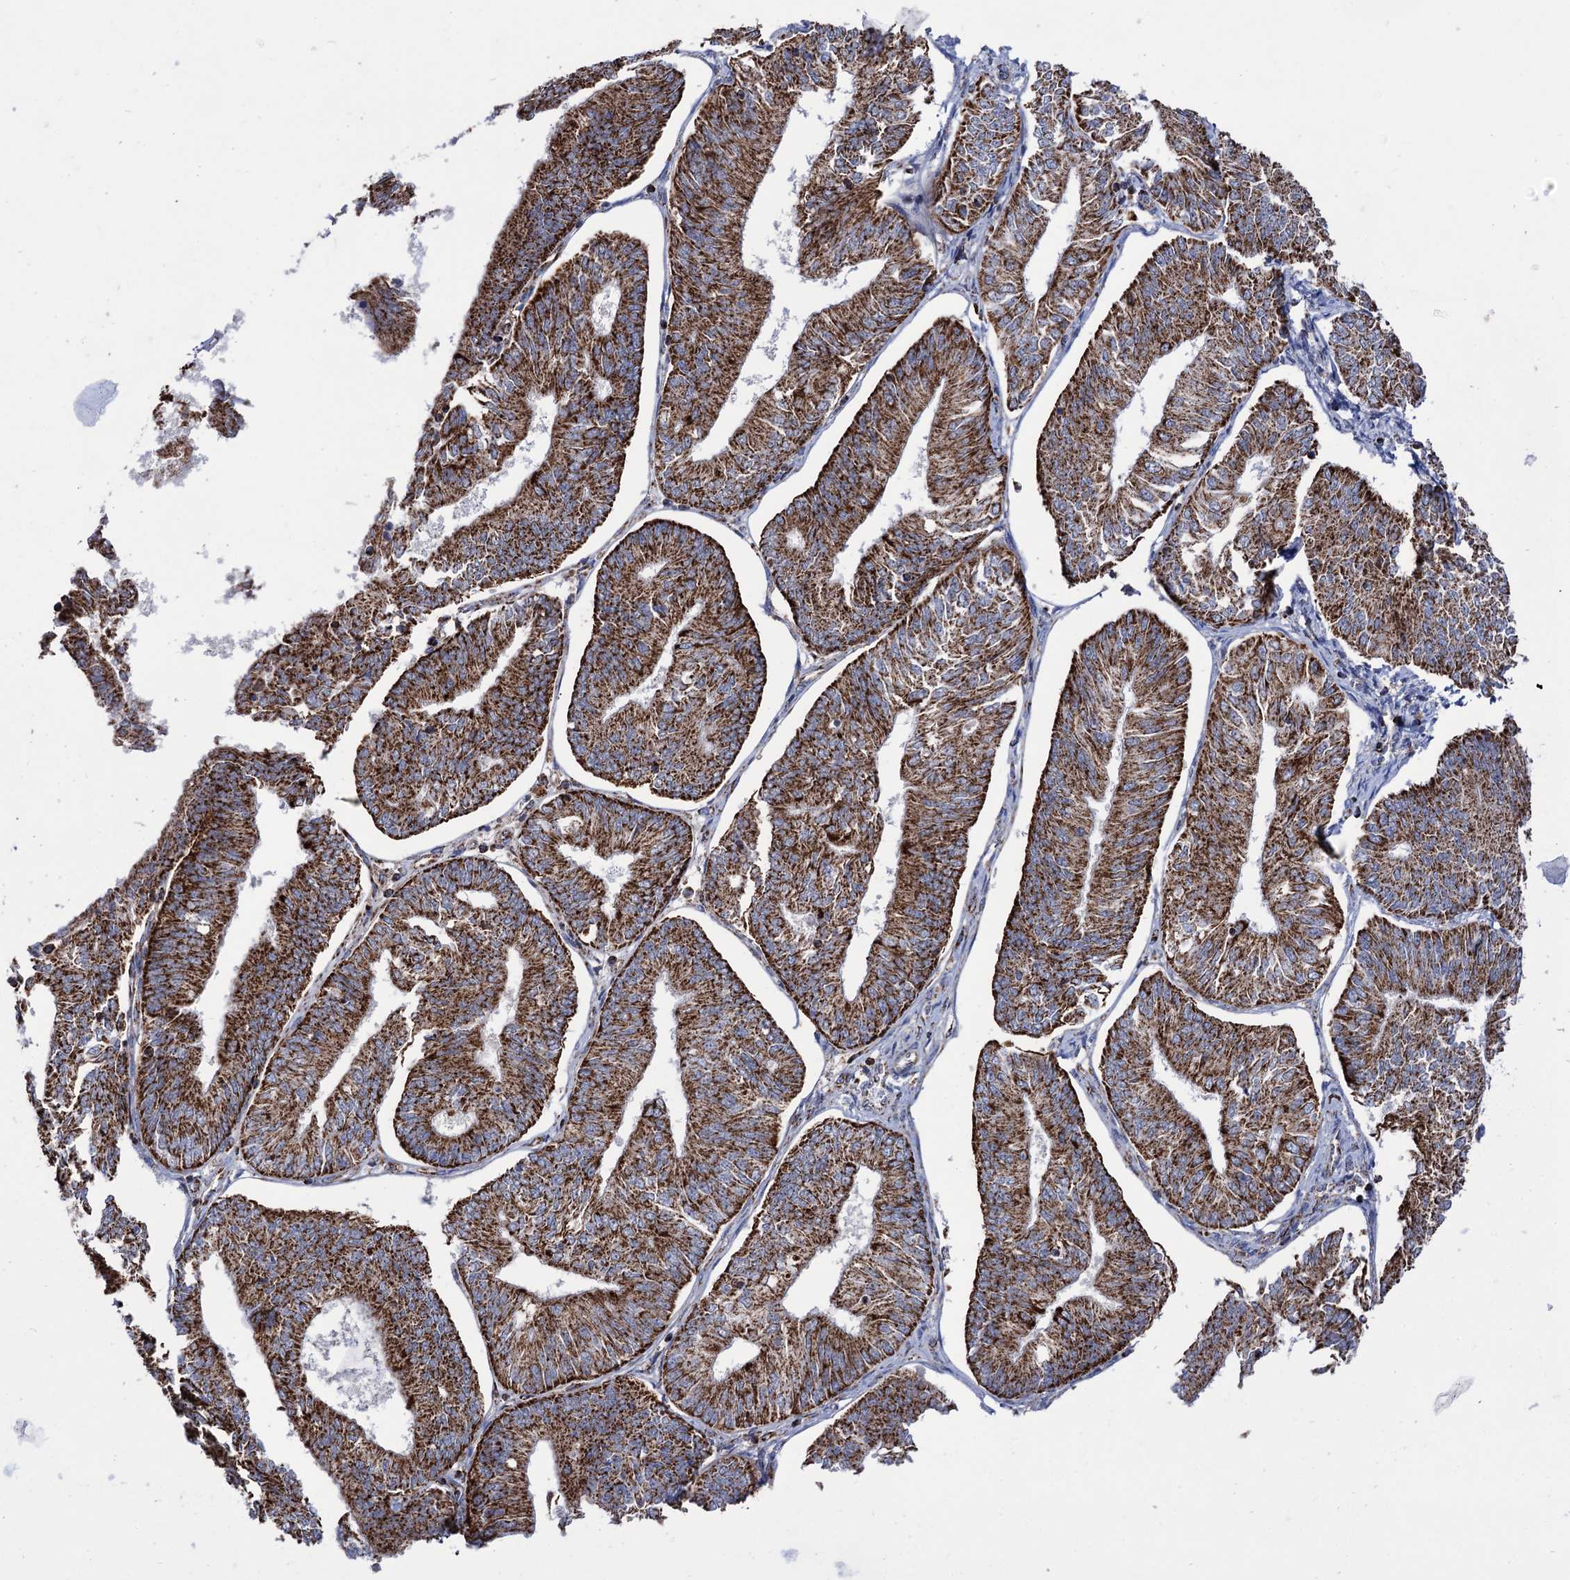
{"staining": {"intensity": "strong", "quantity": ">75%", "location": "cytoplasmic/membranous"}, "tissue": "endometrial cancer", "cell_type": "Tumor cells", "image_type": "cancer", "snomed": [{"axis": "morphology", "description": "Adenocarcinoma, NOS"}, {"axis": "topography", "description": "Endometrium"}], "caption": "This image displays IHC staining of endometrial adenocarcinoma, with high strong cytoplasmic/membranous positivity in approximately >75% of tumor cells.", "gene": "ABHD10", "patient": {"sex": "female", "age": 58}}